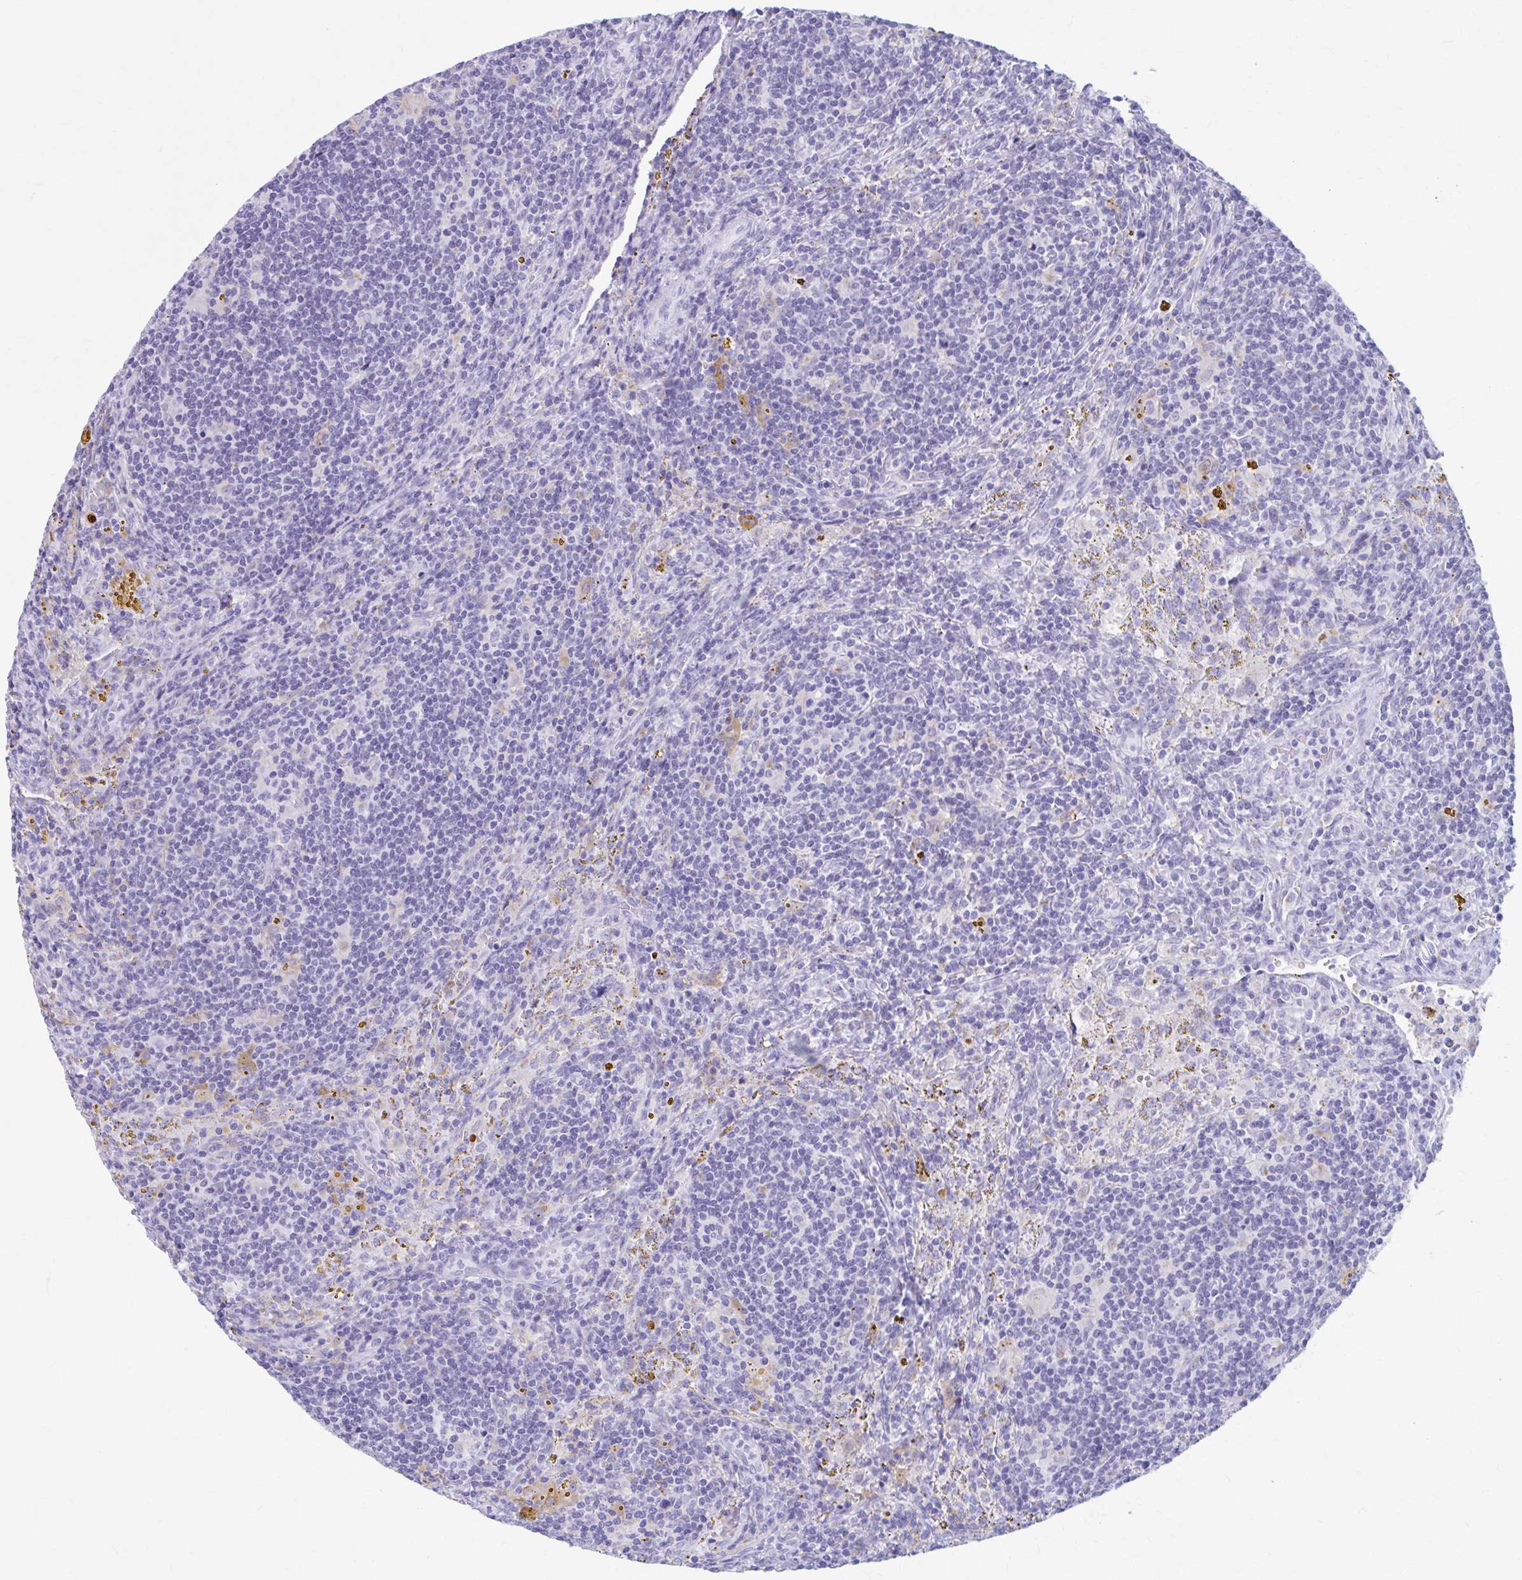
{"staining": {"intensity": "negative", "quantity": "none", "location": "none"}, "tissue": "lymphoma", "cell_type": "Tumor cells", "image_type": "cancer", "snomed": [{"axis": "morphology", "description": "Malignant lymphoma, non-Hodgkin's type, Low grade"}, {"axis": "topography", "description": "Spleen"}], "caption": "Image shows no protein staining in tumor cells of lymphoma tissue.", "gene": "KCNE2", "patient": {"sex": "female", "age": 70}}